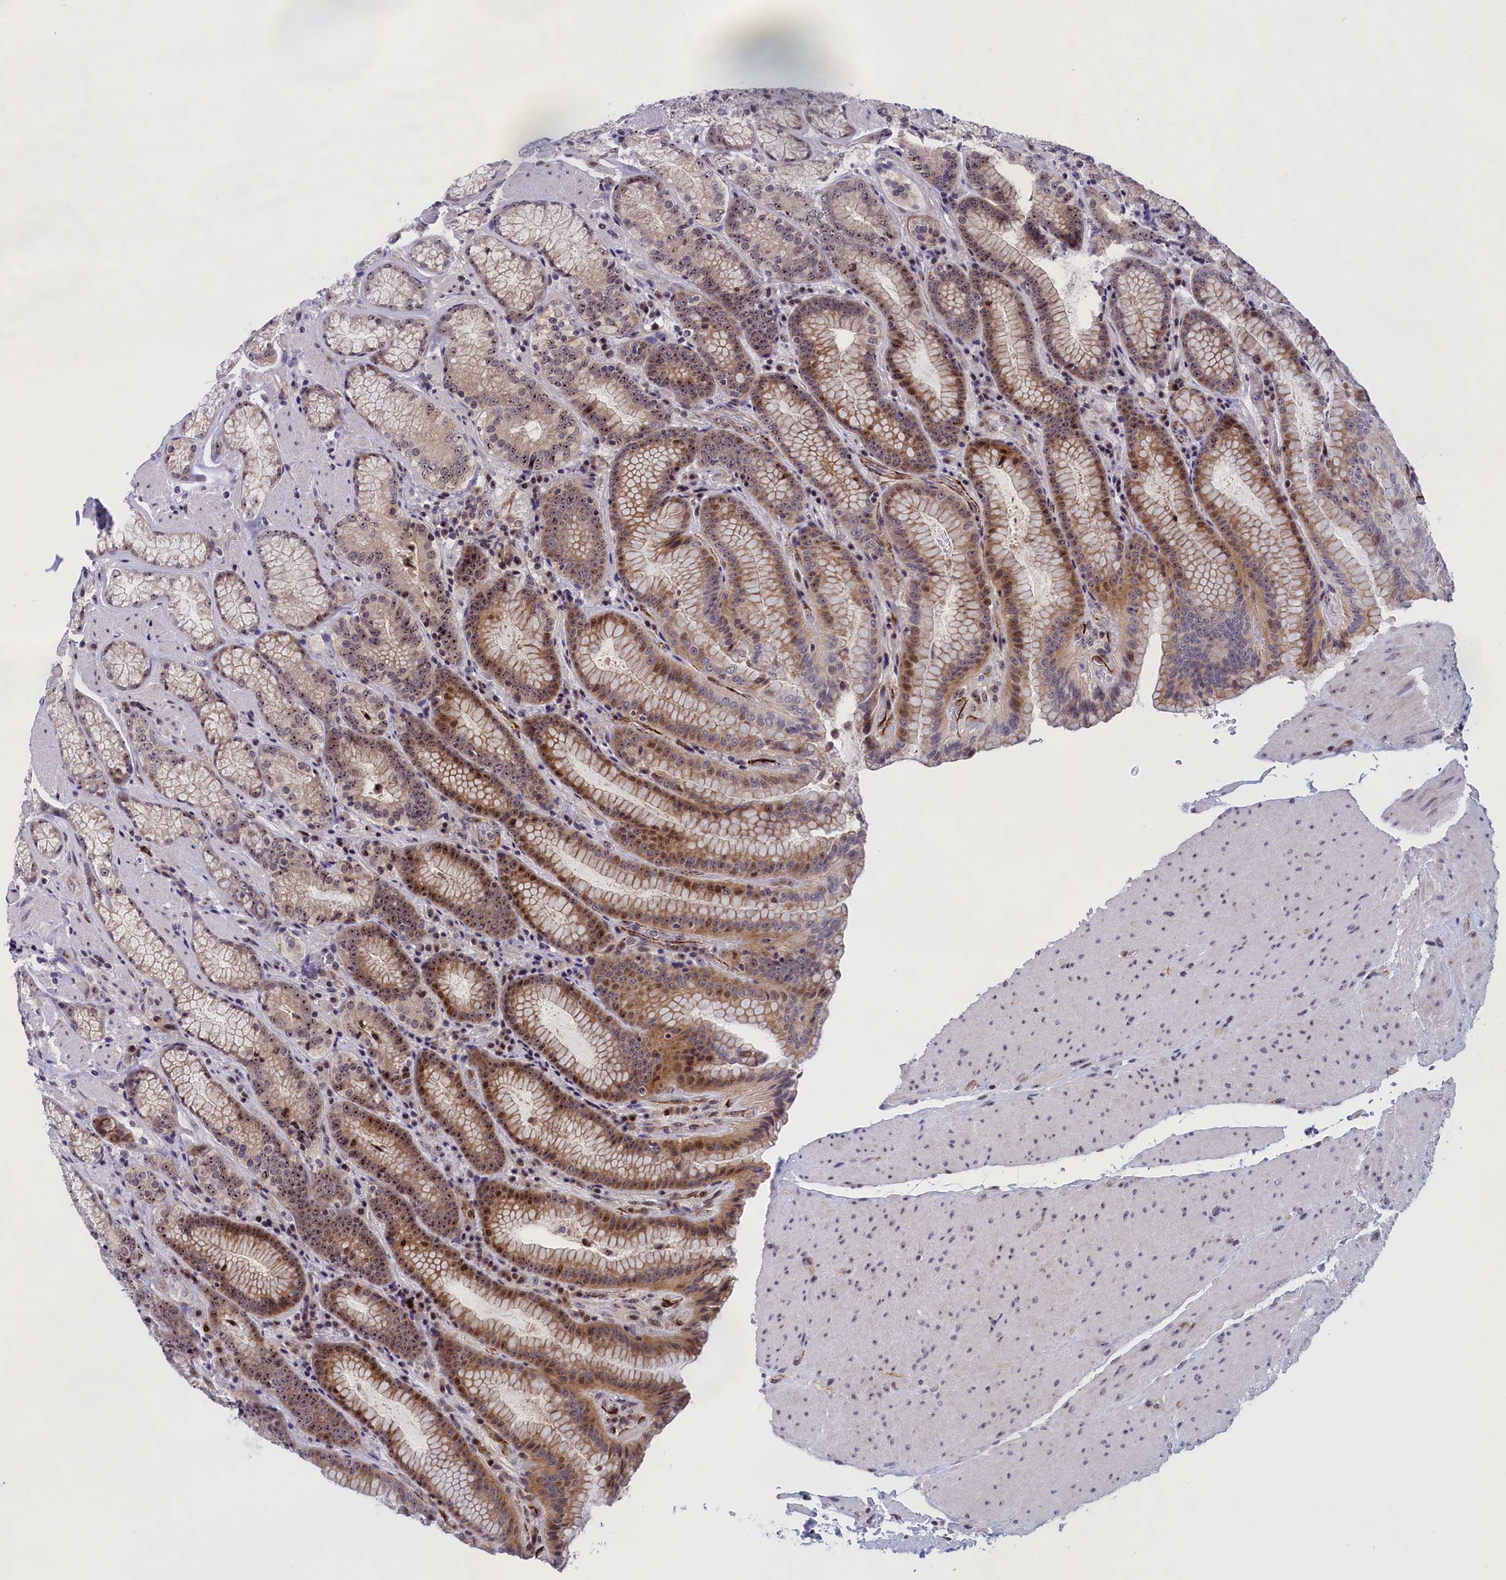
{"staining": {"intensity": "moderate", "quantity": ">75%", "location": "cytoplasmic/membranous,nuclear"}, "tissue": "stomach", "cell_type": "Glandular cells", "image_type": "normal", "snomed": [{"axis": "morphology", "description": "Normal tissue, NOS"}, {"axis": "topography", "description": "Stomach, upper"}, {"axis": "topography", "description": "Stomach, lower"}], "caption": "A brown stain highlights moderate cytoplasmic/membranous,nuclear staining of a protein in glandular cells of unremarkable stomach. The staining was performed using DAB (3,3'-diaminobenzidine) to visualize the protein expression in brown, while the nuclei were stained in blue with hematoxylin (Magnification: 20x).", "gene": "PPAN", "patient": {"sex": "female", "age": 76}}